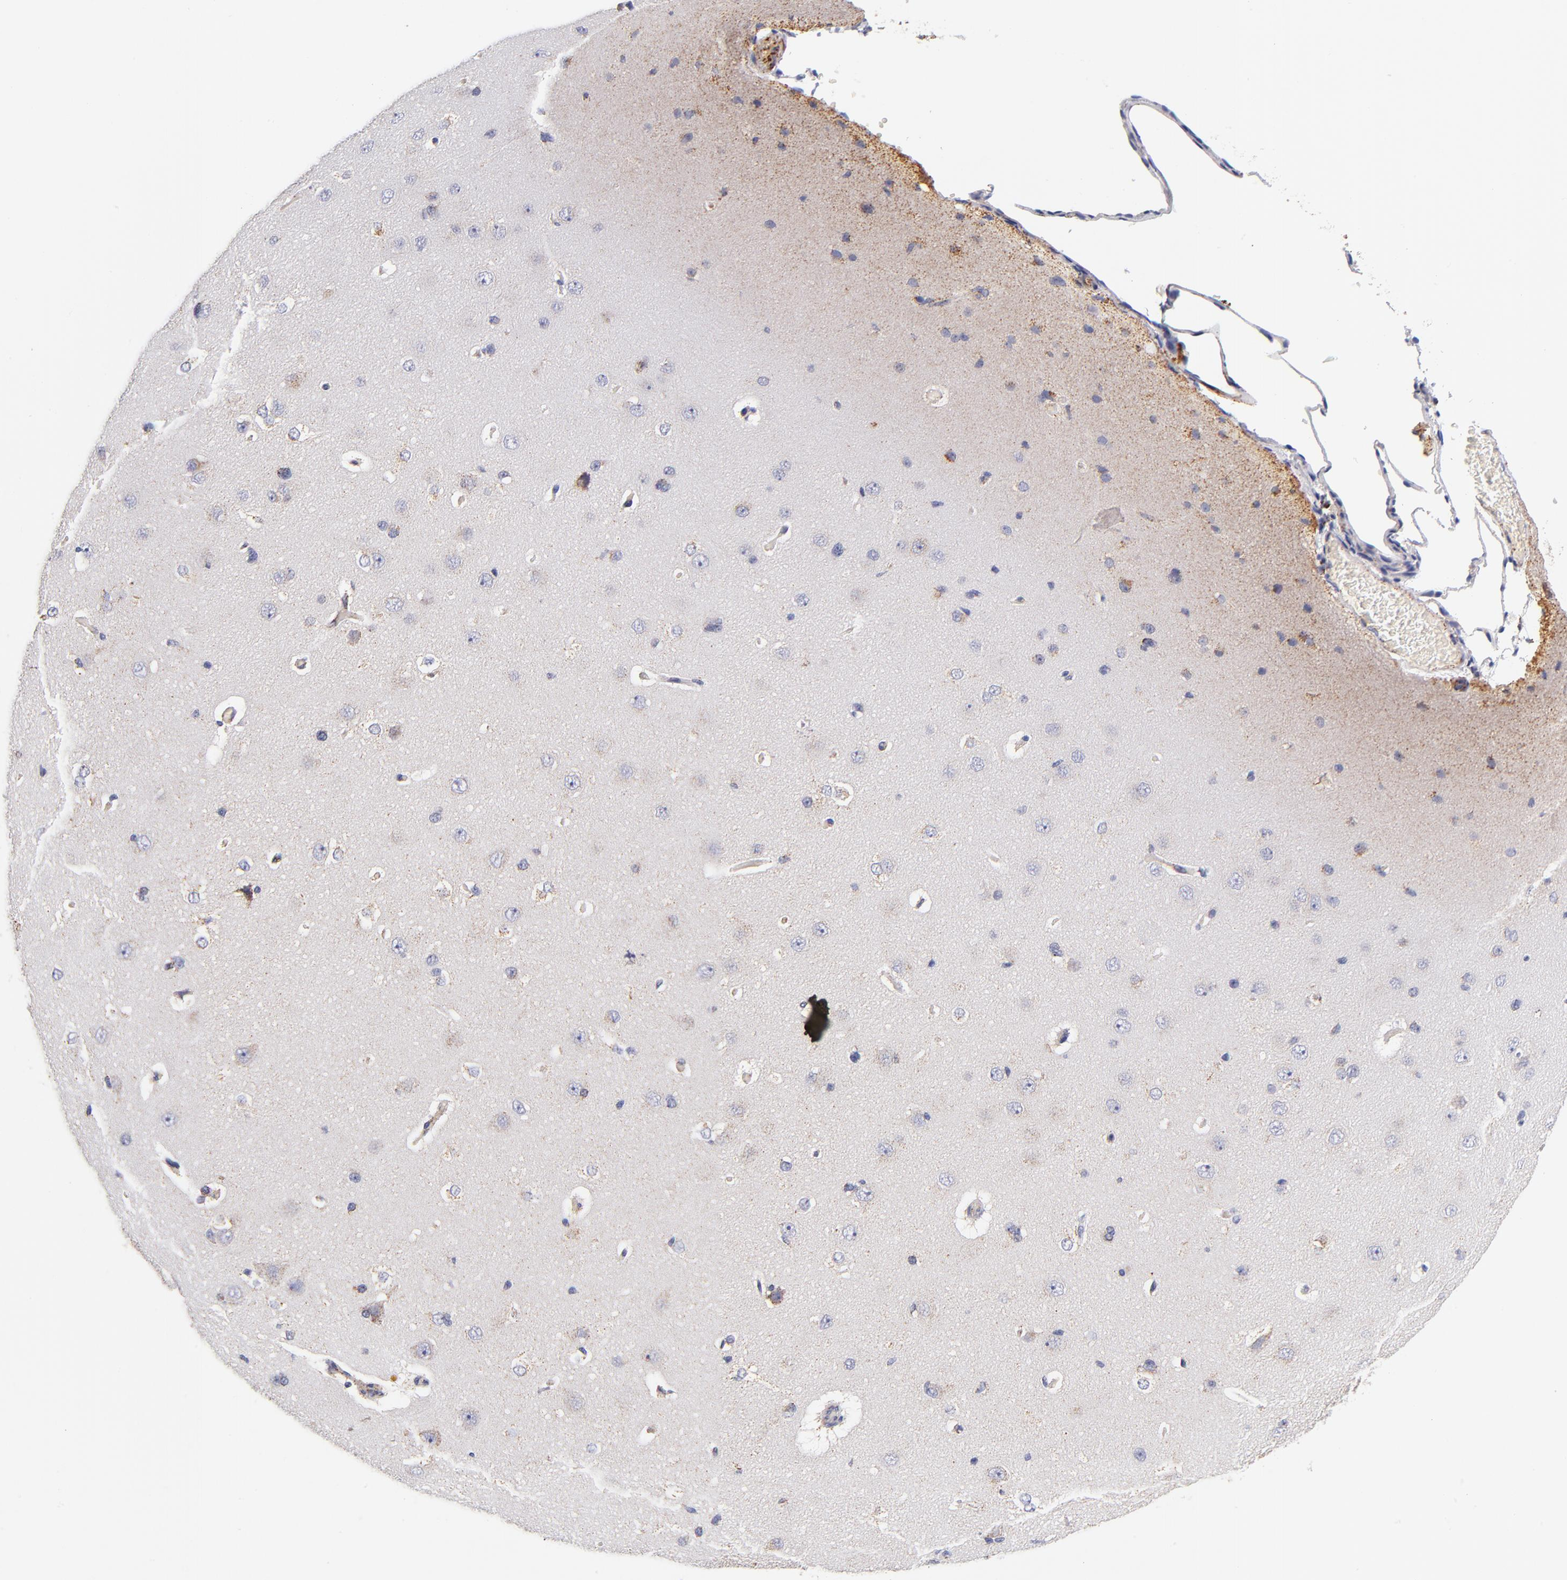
{"staining": {"intensity": "moderate", "quantity": "25%-75%", "location": "cytoplasmic/membranous"}, "tissue": "cerebral cortex", "cell_type": "Endothelial cells", "image_type": "normal", "snomed": [{"axis": "morphology", "description": "Normal tissue, NOS"}, {"axis": "topography", "description": "Cerebral cortex"}], "caption": "Endothelial cells demonstrate moderate cytoplasmic/membranous staining in approximately 25%-75% of cells in unremarkable cerebral cortex.", "gene": "ECHS1", "patient": {"sex": "female", "age": 45}}